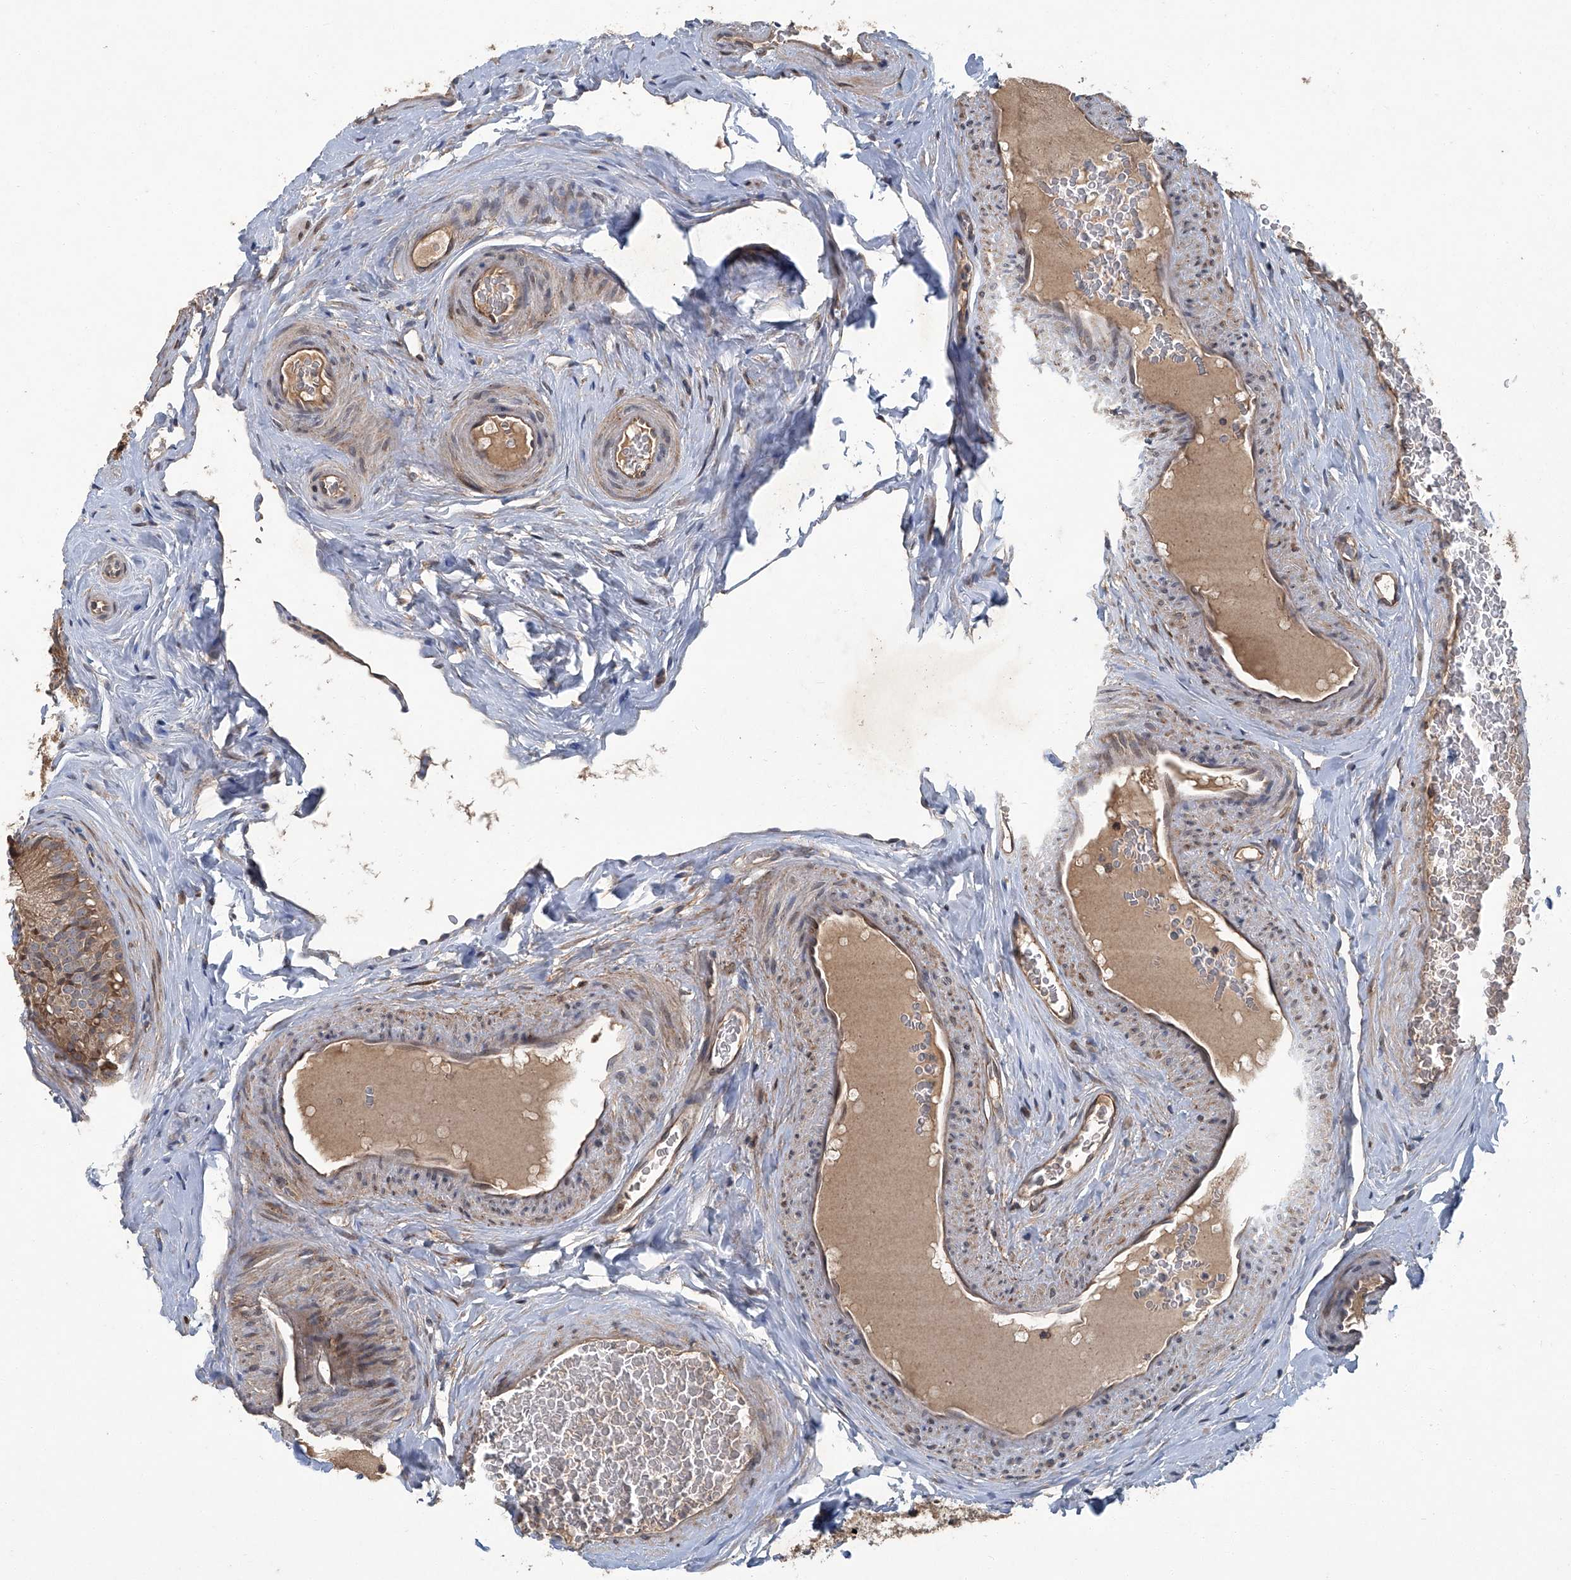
{"staining": {"intensity": "moderate", "quantity": ">75%", "location": "cytoplasmic/membranous"}, "tissue": "epididymis", "cell_type": "Glandular cells", "image_type": "normal", "snomed": [{"axis": "morphology", "description": "Normal tissue, NOS"}, {"axis": "topography", "description": "Epididymis"}], "caption": "IHC (DAB) staining of benign human epididymis demonstrates moderate cytoplasmic/membranous protein positivity in approximately >75% of glandular cells.", "gene": "ANKRD34A", "patient": {"sex": "male", "age": 29}}